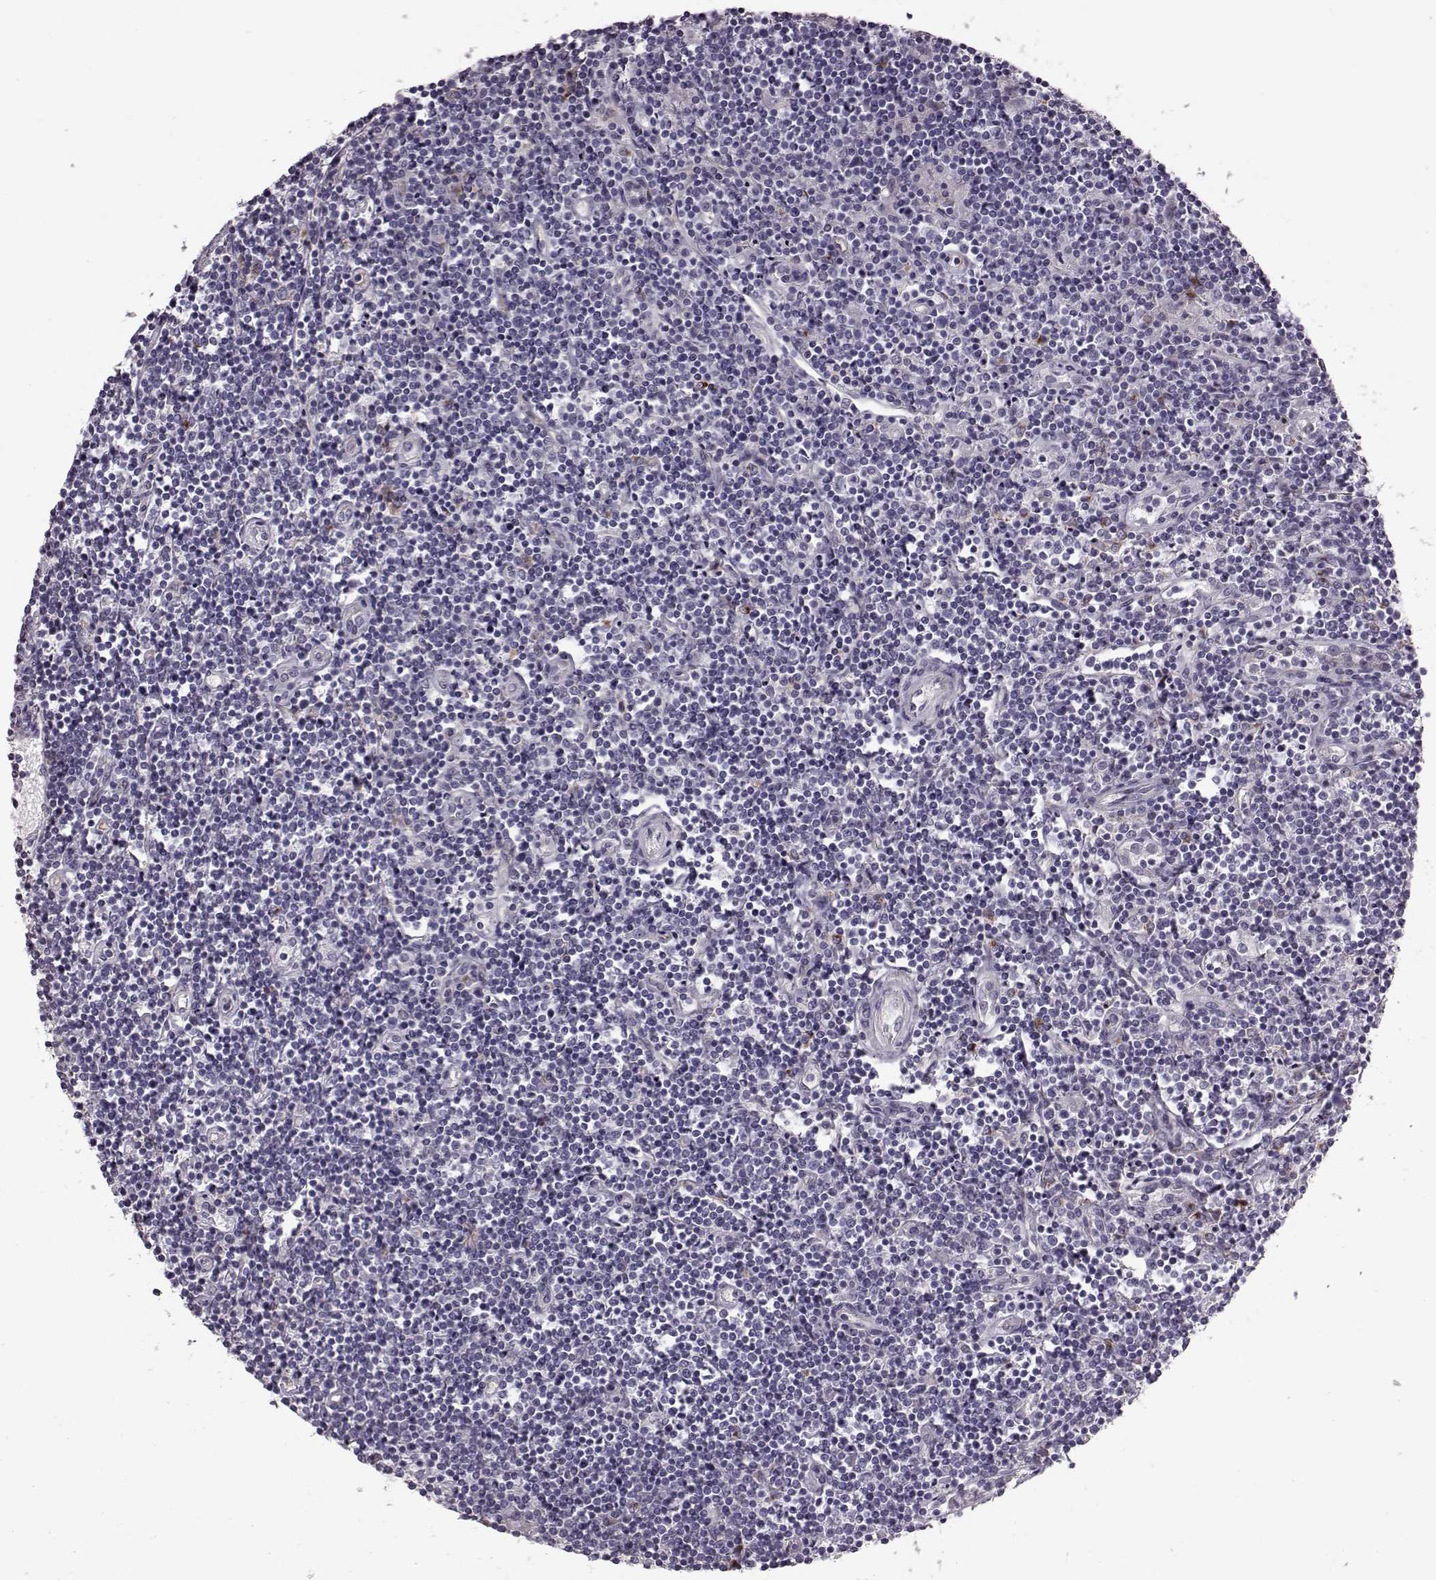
{"staining": {"intensity": "negative", "quantity": "none", "location": "none"}, "tissue": "lymphoma", "cell_type": "Tumor cells", "image_type": "cancer", "snomed": [{"axis": "morphology", "description": "Hodgkin's disease, NOS"}, {"axis": "topography", "description": "Lymph node"}], "caption": "A histopathology image of lymphoma stained for a protein shows no brown staining in tumor cells. (DAB (3,3'-diaminobenzidine) immunohistochemistry (IHC) with hematoxylin counter stain).", "gene": "SNTG1", "patient": {"sex": "male", "age": 40}}